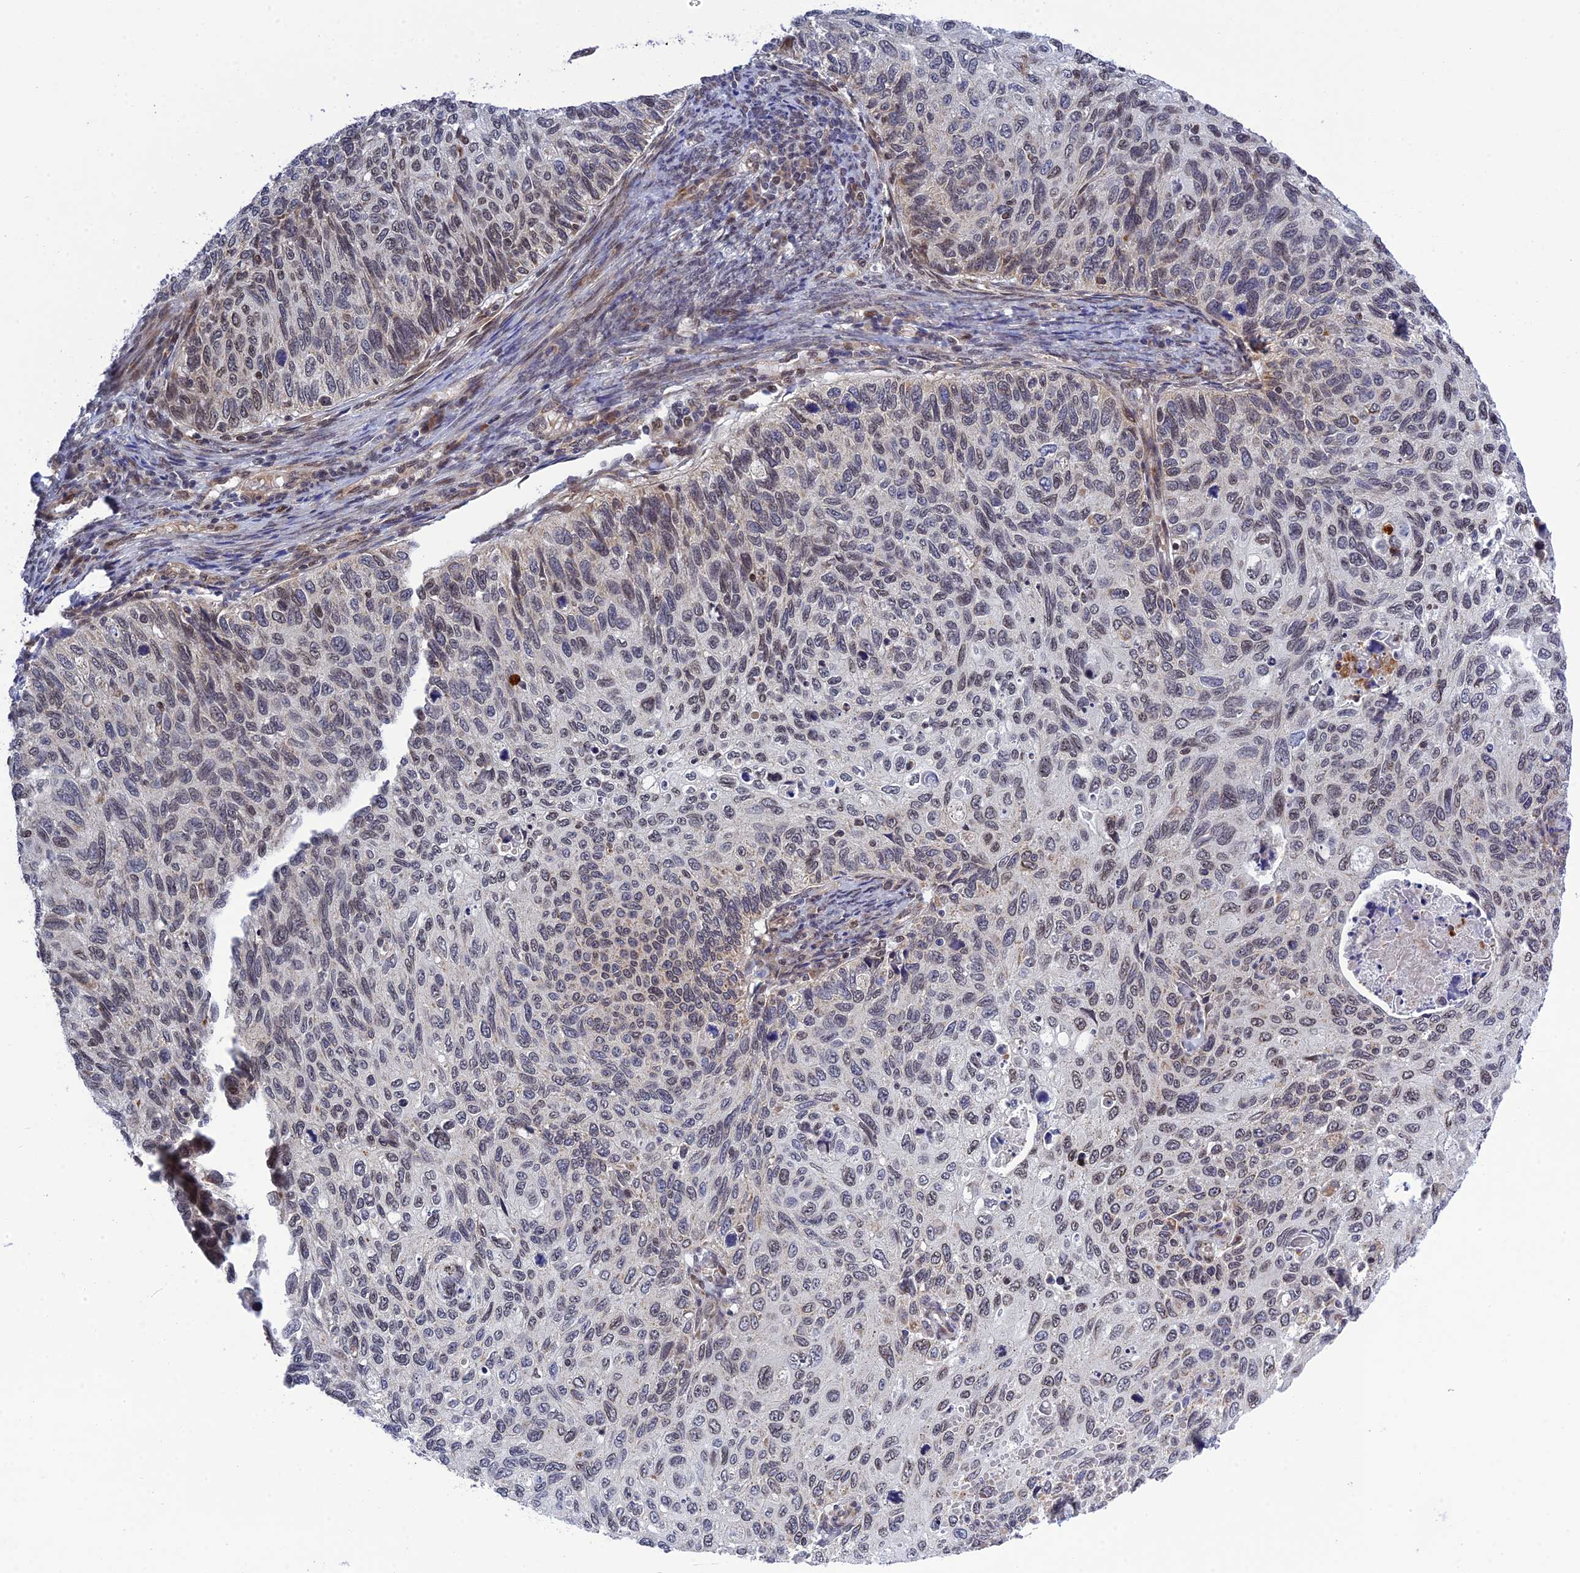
{"staining": {"intensity": "weak", "quantity": "25%-75%", "location": "nuclear"}, "tissue": "cervical cancer", "cell_type": "Tumor cells", "image_type": "cancer", "snomed": [{"axis": "morphology", "description": "Squamous cell carcinoma, NOS"}, {"axis": "topography", "description": "Cervix"}], "caption": "Brown immunohistochemical staining in human cervical squamous cell carcinoma demonstrates weak nuclear positivity in about 25%-75% of tumor cells.", "gene": "REXO1", "patient": {"sex": "female", "age": 70}}